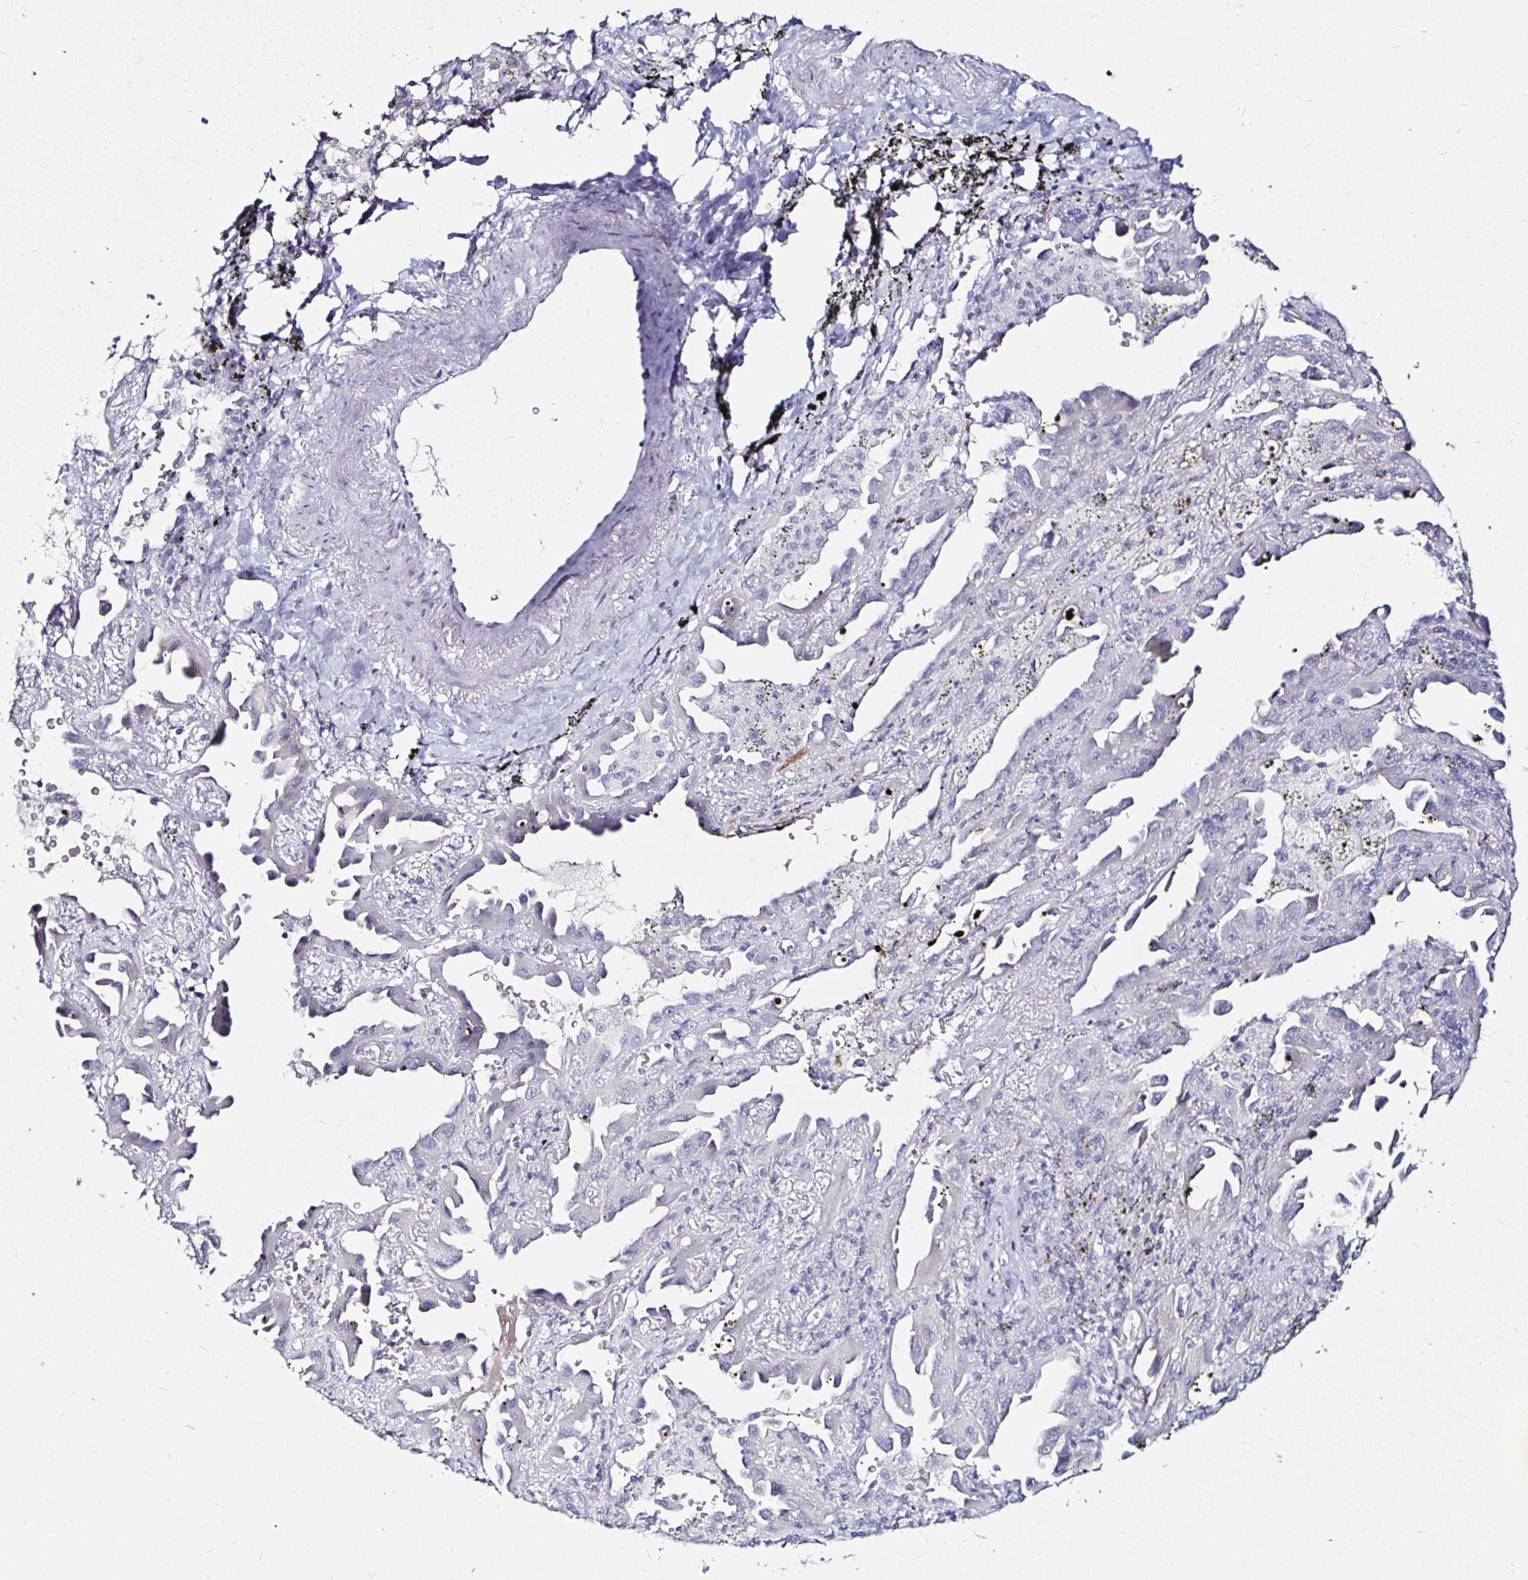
{"staining": {"intensity": "negative", "quantity": "none", "location": "none"}, "tissue": "lung cancer", "cell_type": "Tumor cells", "image_type": "cancer", "snomed": [{"axis": "morphology", "description": "Adenocarcinoma, NOS"}, {"axis": "topography", "description": "Lung"}], "caption": "Immunohistochemistry of human lung cancer exhibits no staining in tumor cells.", "gene": "TIMP1", "patient": {"sex": "male", "age": 68}}